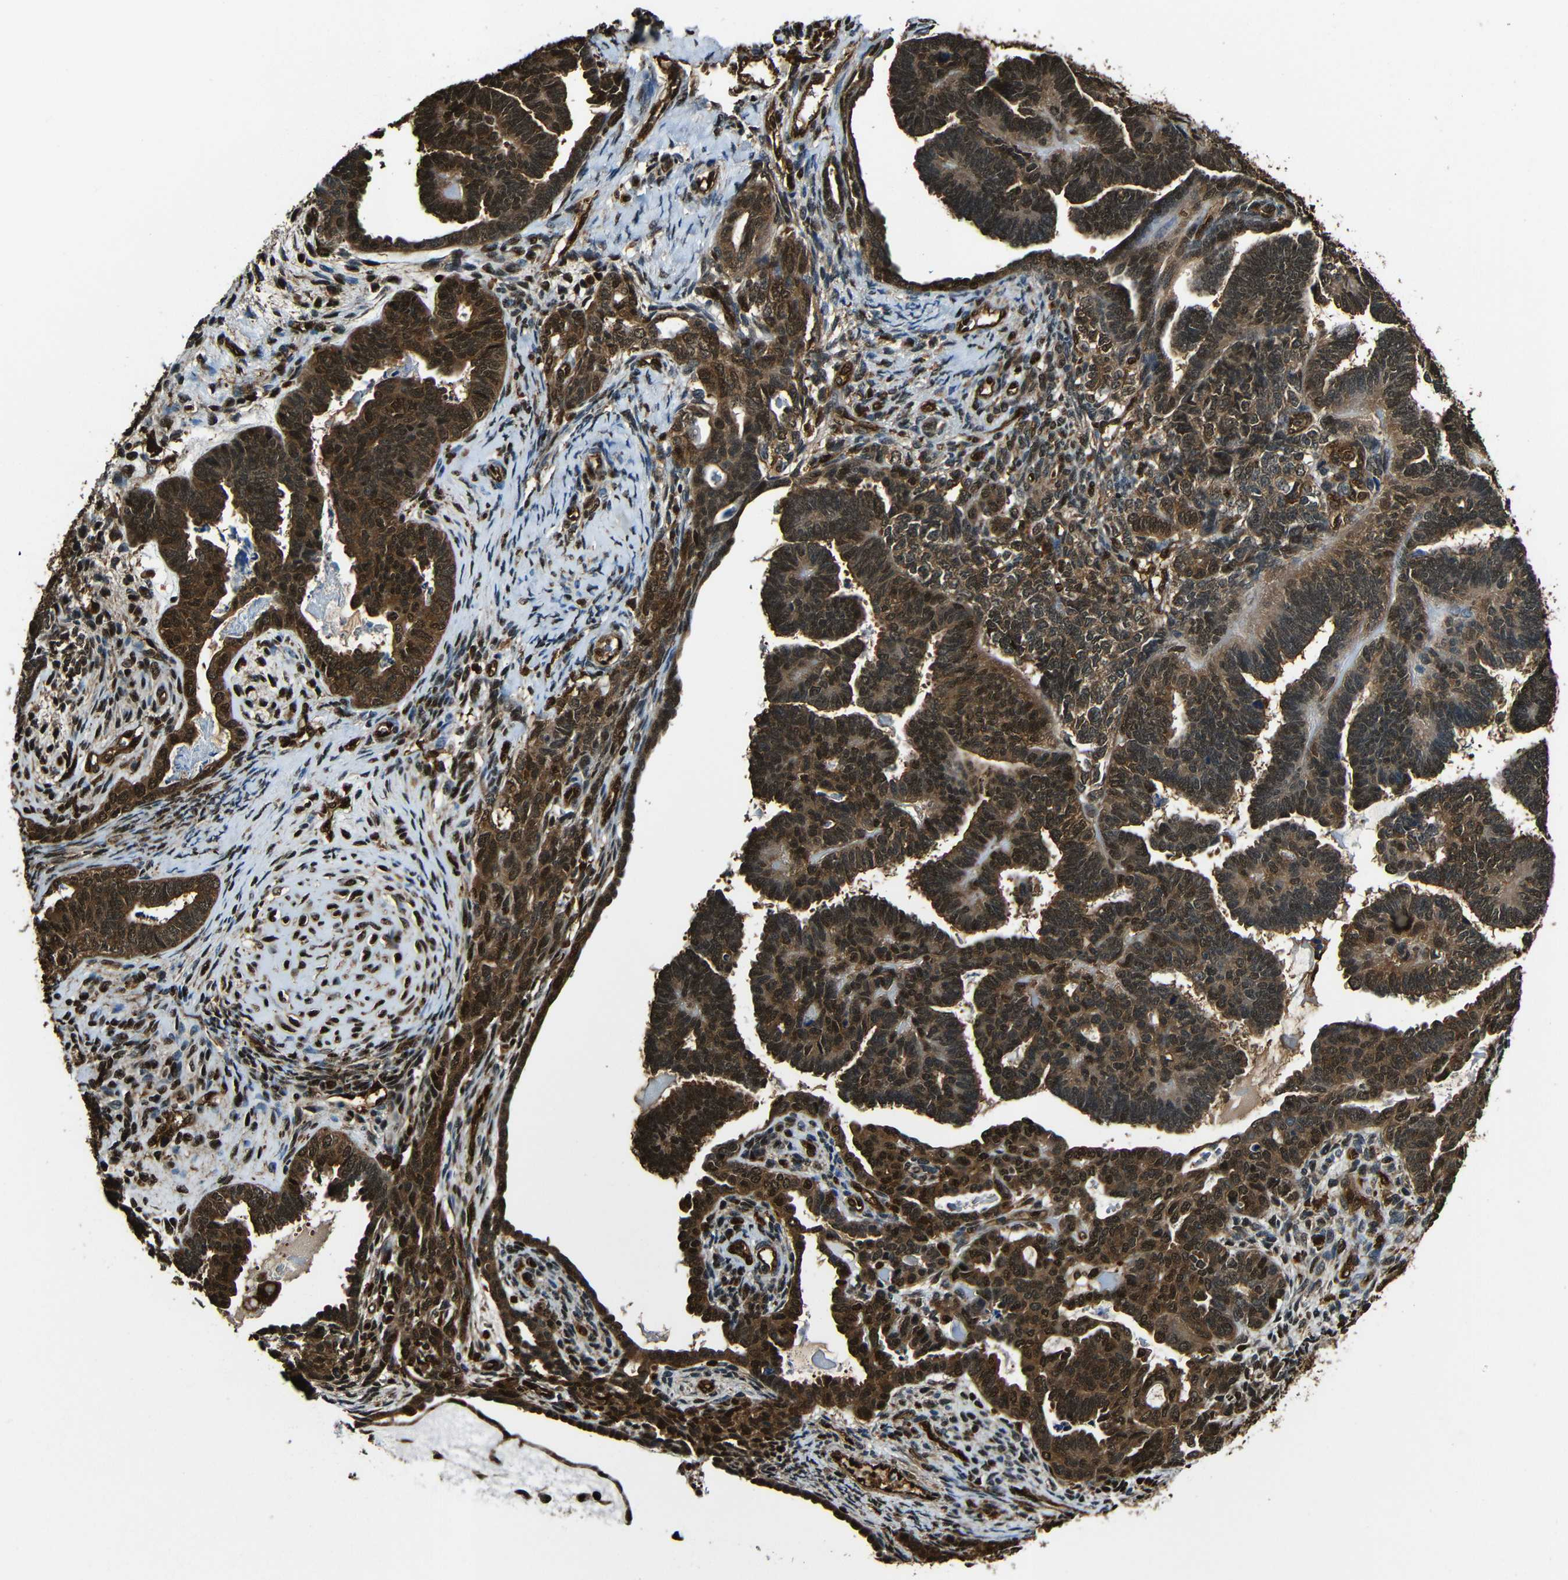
{"staining": {"intensity": "strong", "quantity": ">75%", "location": "cytoplasmic/membranous,nuclear"}, "tissue": "endometrial cancer", "cell_type": "Tumor cells", "image_type": "cancer", "snomed": [{"axis": "morphology", "description": "Neoplasm, malignant, NOS"}, {"axis": "topography", "description": "Endometrium"}], "caption": "A micrograph showing strong cytoplasmic/membranous and nuclear staining in approximately >75% of tumor cells in malignant neoplasm (endometrial), as visualized by brown immunohistochemical staining.", "gene": "VCP", "patient": {"sex": "female", "age": 74}}